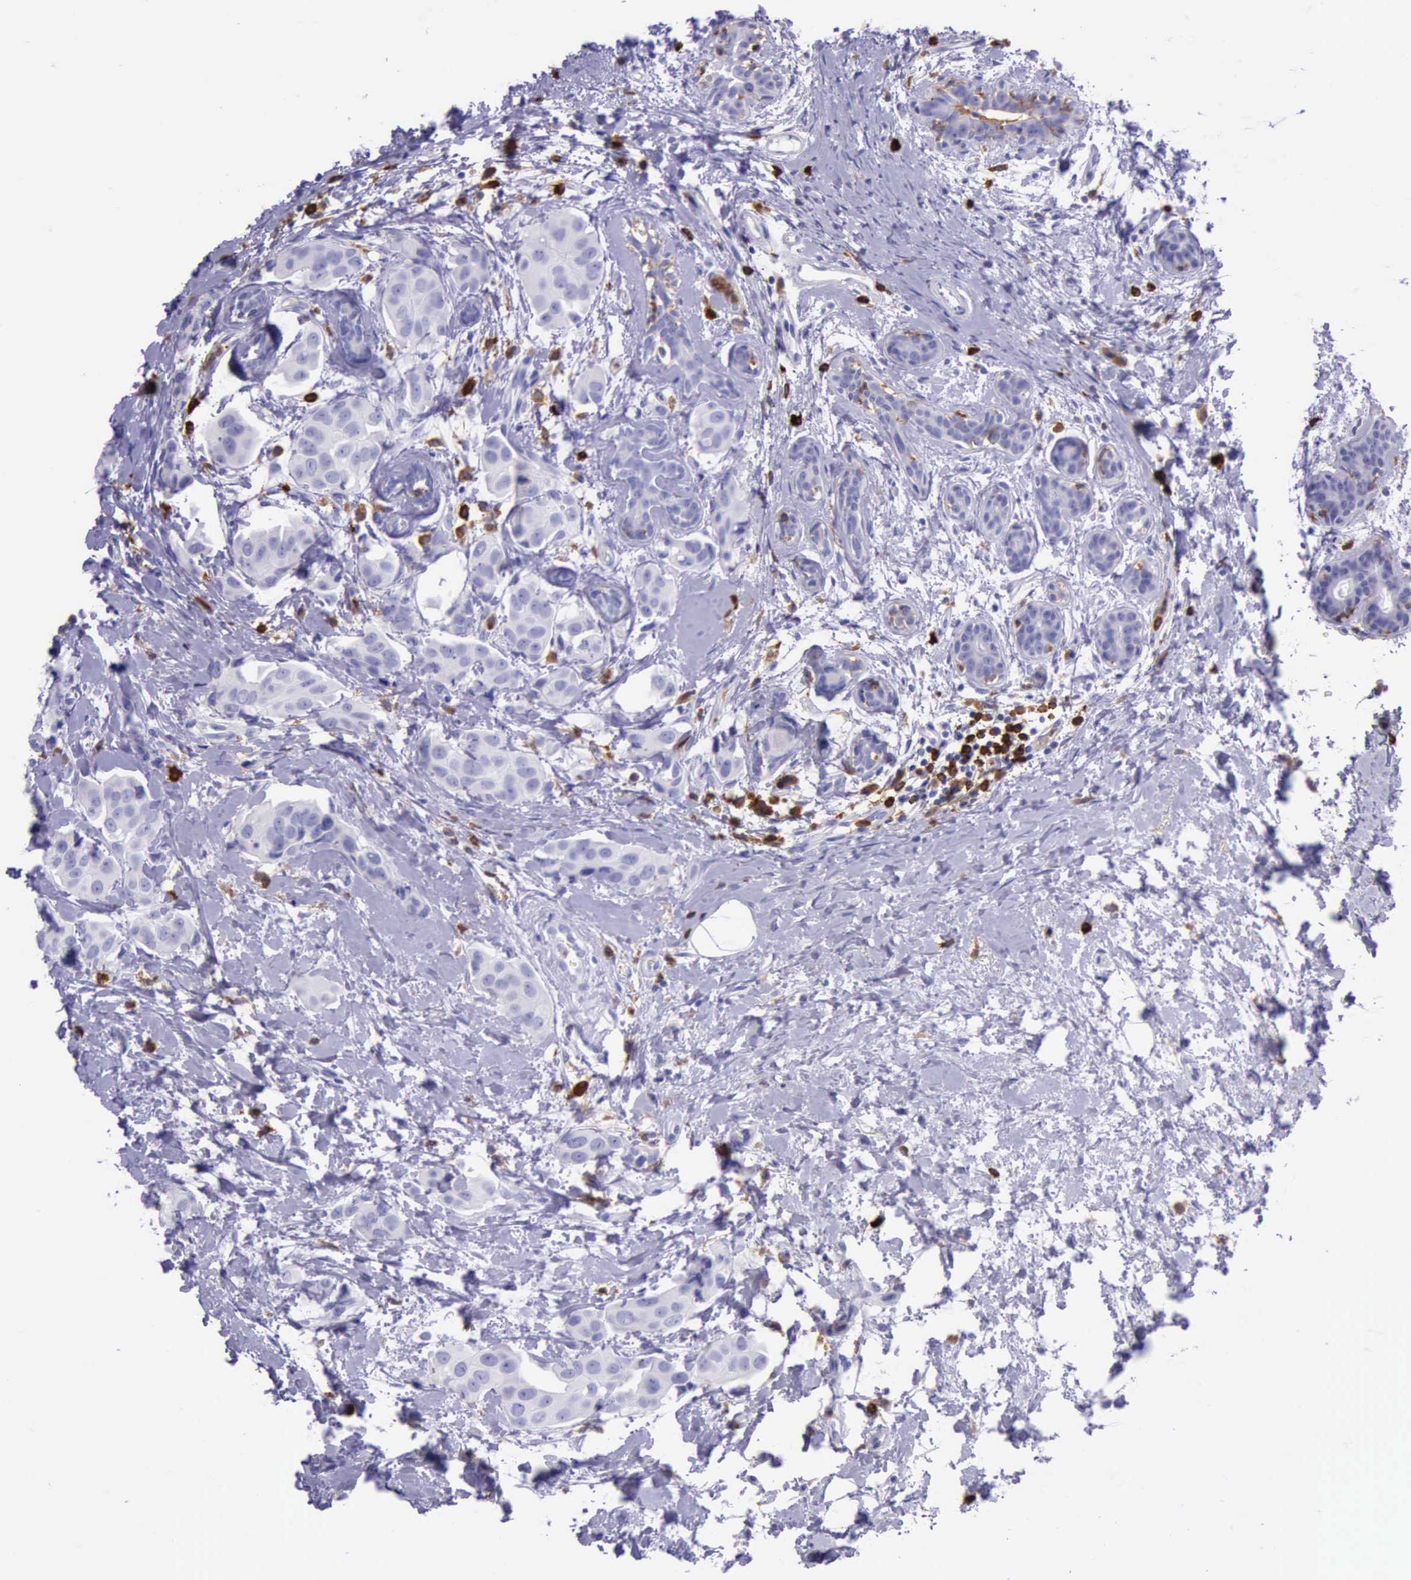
{"staining": {"intensity": "negative", "quantity": "none", "location": "none"}, "tissue": "breast cancer", "cell_type": "Tumor cells", "image_type": "cancer", "snomed": [{"axis": "morphology", "description": "Duct carcinoma"}, {"axis": "topography", "description": "Breast"}], "caption": "High magnification brightfield microscopy of breast infiltrating ductal carcinoma stained with DAB (brown) and counterstained with hematoxylin (blue): tumor cells show no significant expression.", "gene": "BTK", "patient": {"sex": "female", "age": 40}}